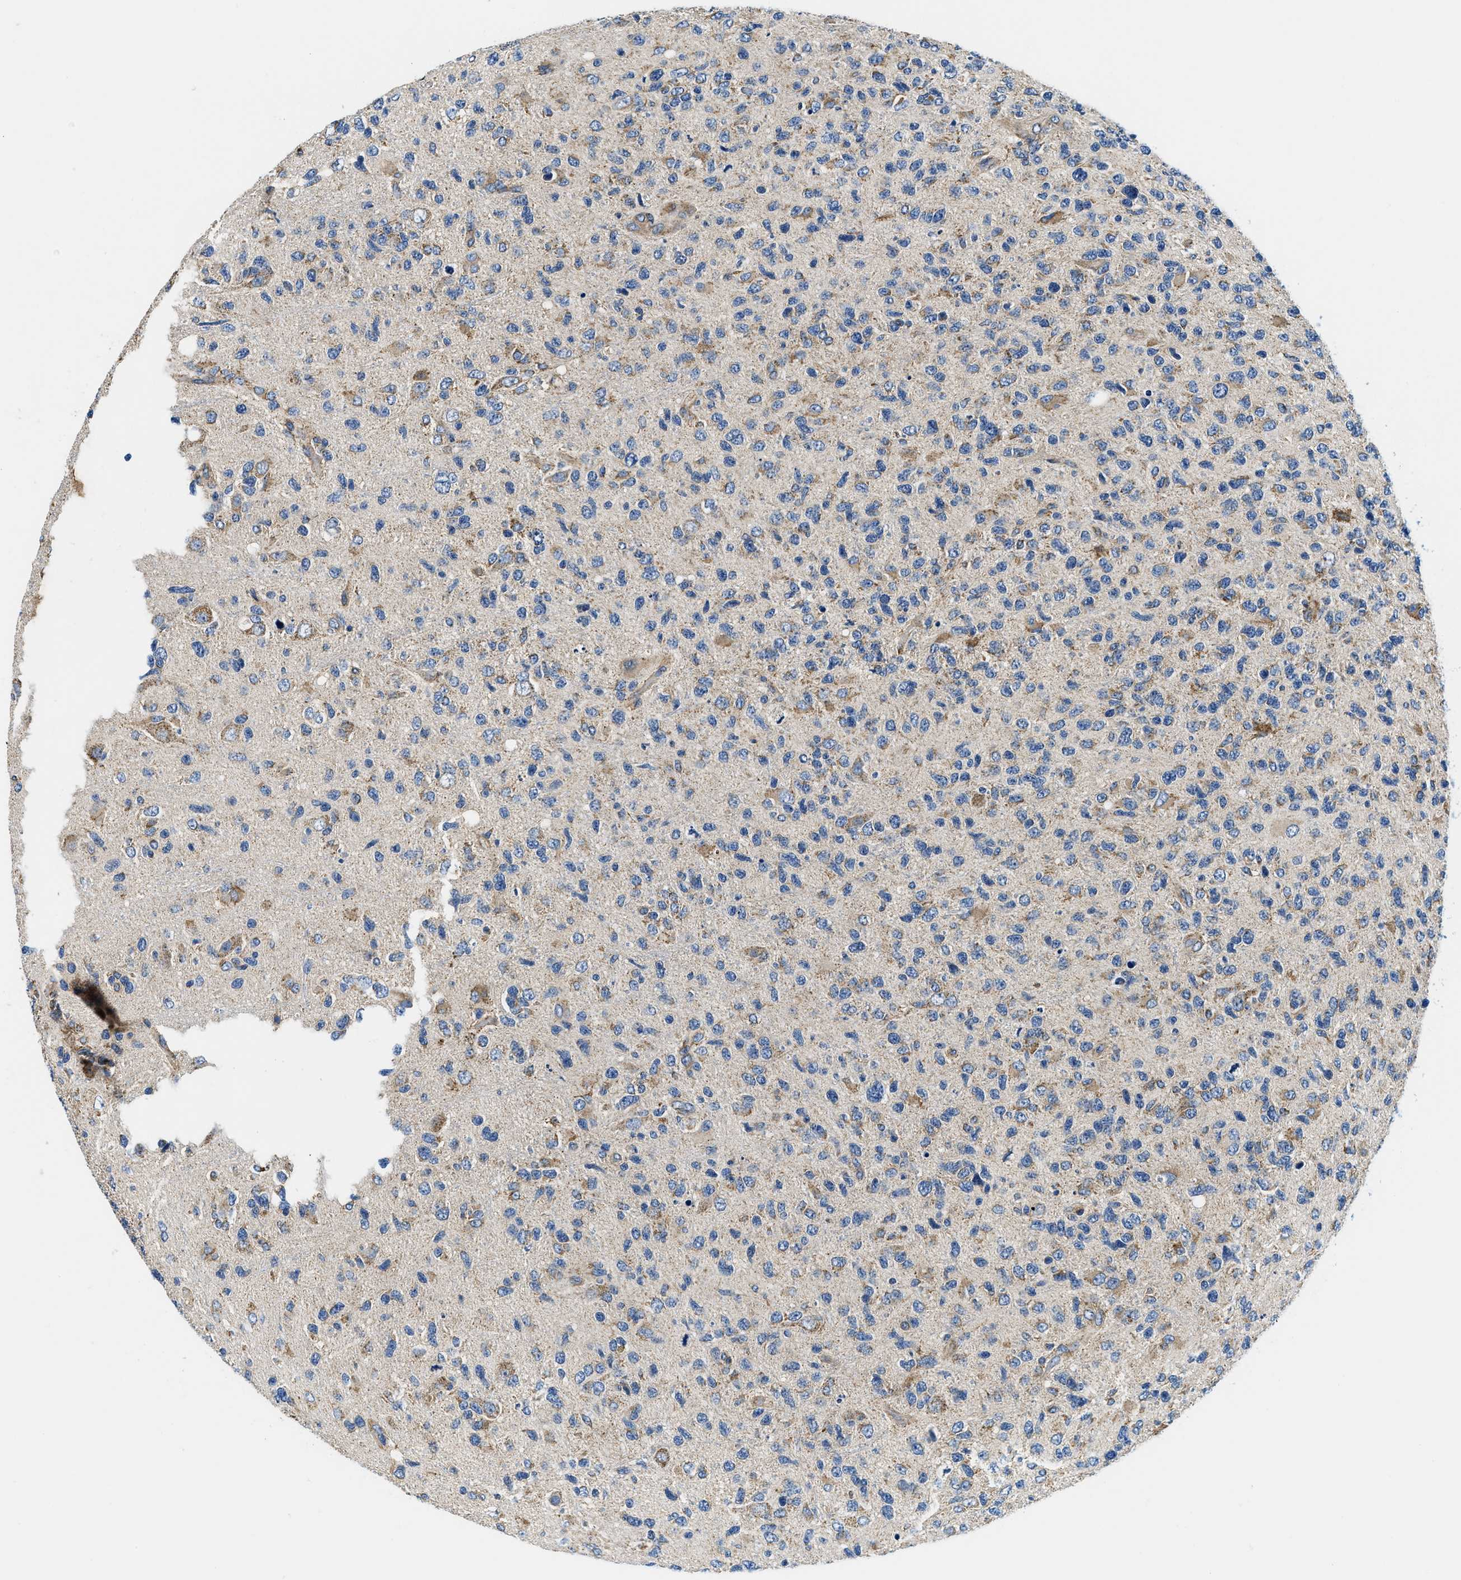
{"staining": {"intensity": "moderate", "quantity": "<25%", "location": "cytoplasmic/membranous"}, "tissue": "glioma", "cell_type": "Tumor cells", "image_type": "cancer", "snomed": [{"axis": "morphology", "description": "Glioma, malignant, High grade"}, {"axis": "topography", "description": "Brain"}], "caption": "Immunohistochemical staining of glioma shows low levels of moderate cytoplasmic/membranous staining in about <25% of tumor cells.", "gene": "SAMD4B", "patient": {"sex": "female", "age": 58}}